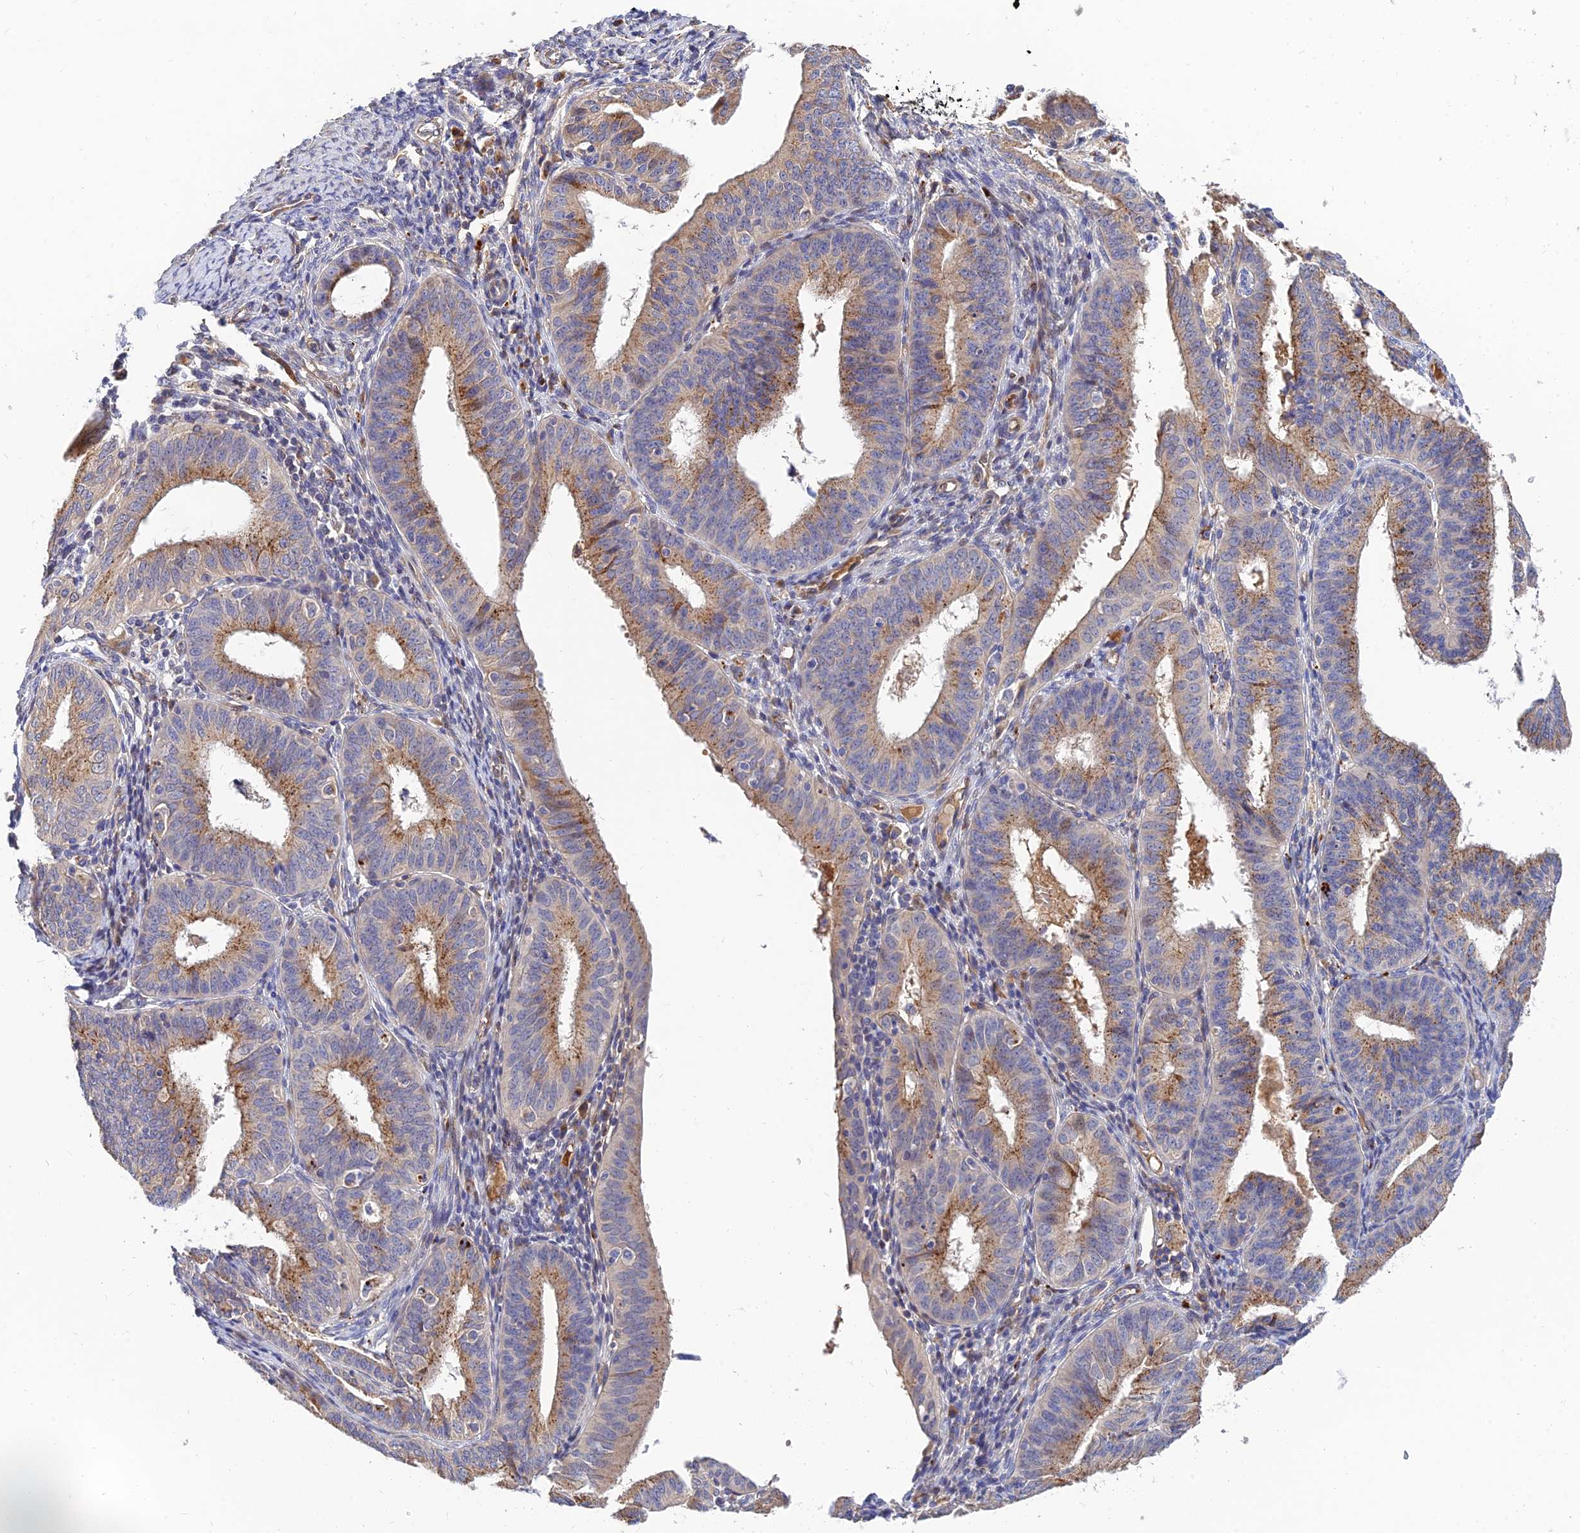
{"staining": {"intensity": "moderate", "quantity": "25%-75%", "location": "cytoplasmic/membranous"}, "tissue": "endometrial cancer", "cell_type": "Tumor cells", "image_type": "cancer", "snomed": [{"axis": "morphology", "description": "Adenocarcinoma, NOS"}, {"axis": "topography", "description": "Endometrium"}], "caption": "Human endometrial adenocarcinoma stained with a brown dye demonstrates moderate cytoplasmic/membranous positive staining in about 25%-75% of tumor cells.", "gene": "MRPL35", "patient": {"sex": "female", "age": 51}}